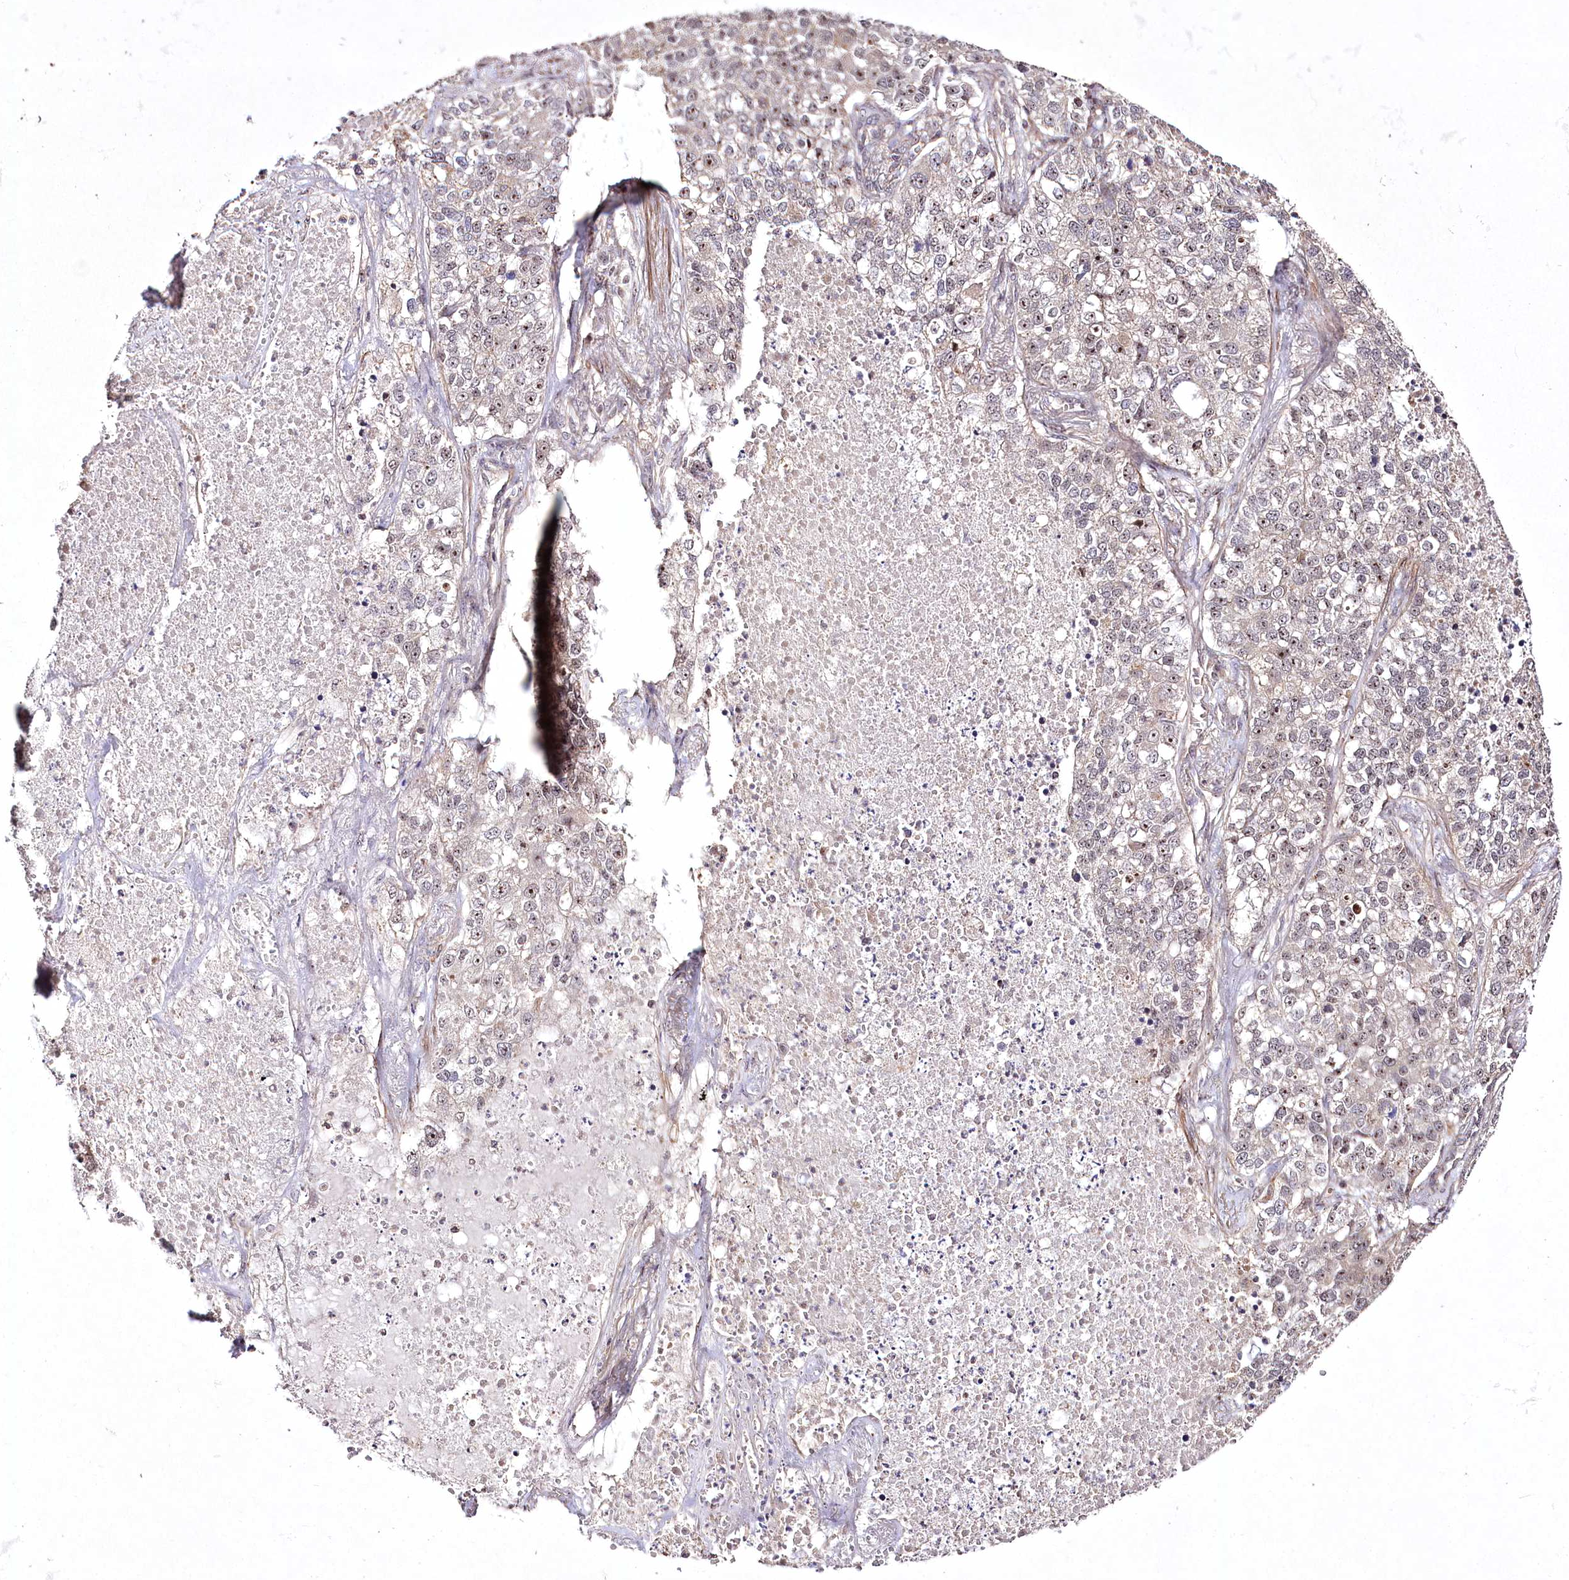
{"staining": {"intensity": "weak", "quantity": "25%-75%", "location": "nuclear"}, "tissue": "lung cancer", "cell_type": "Tumor cells", "image_type": "cancer", "snomed": [{"axis": "morphology", "description": "Adenocarcinoma, NOS"}, {"axis": "topography", "description": "Lung"}], "caption": "Protein analysis of lung cancer tissue reveals weak nuclear expression in about 25%-75% of tumor cells.", "gene": "CCDC59", "patient": {"sex": "male", "age": 49}}